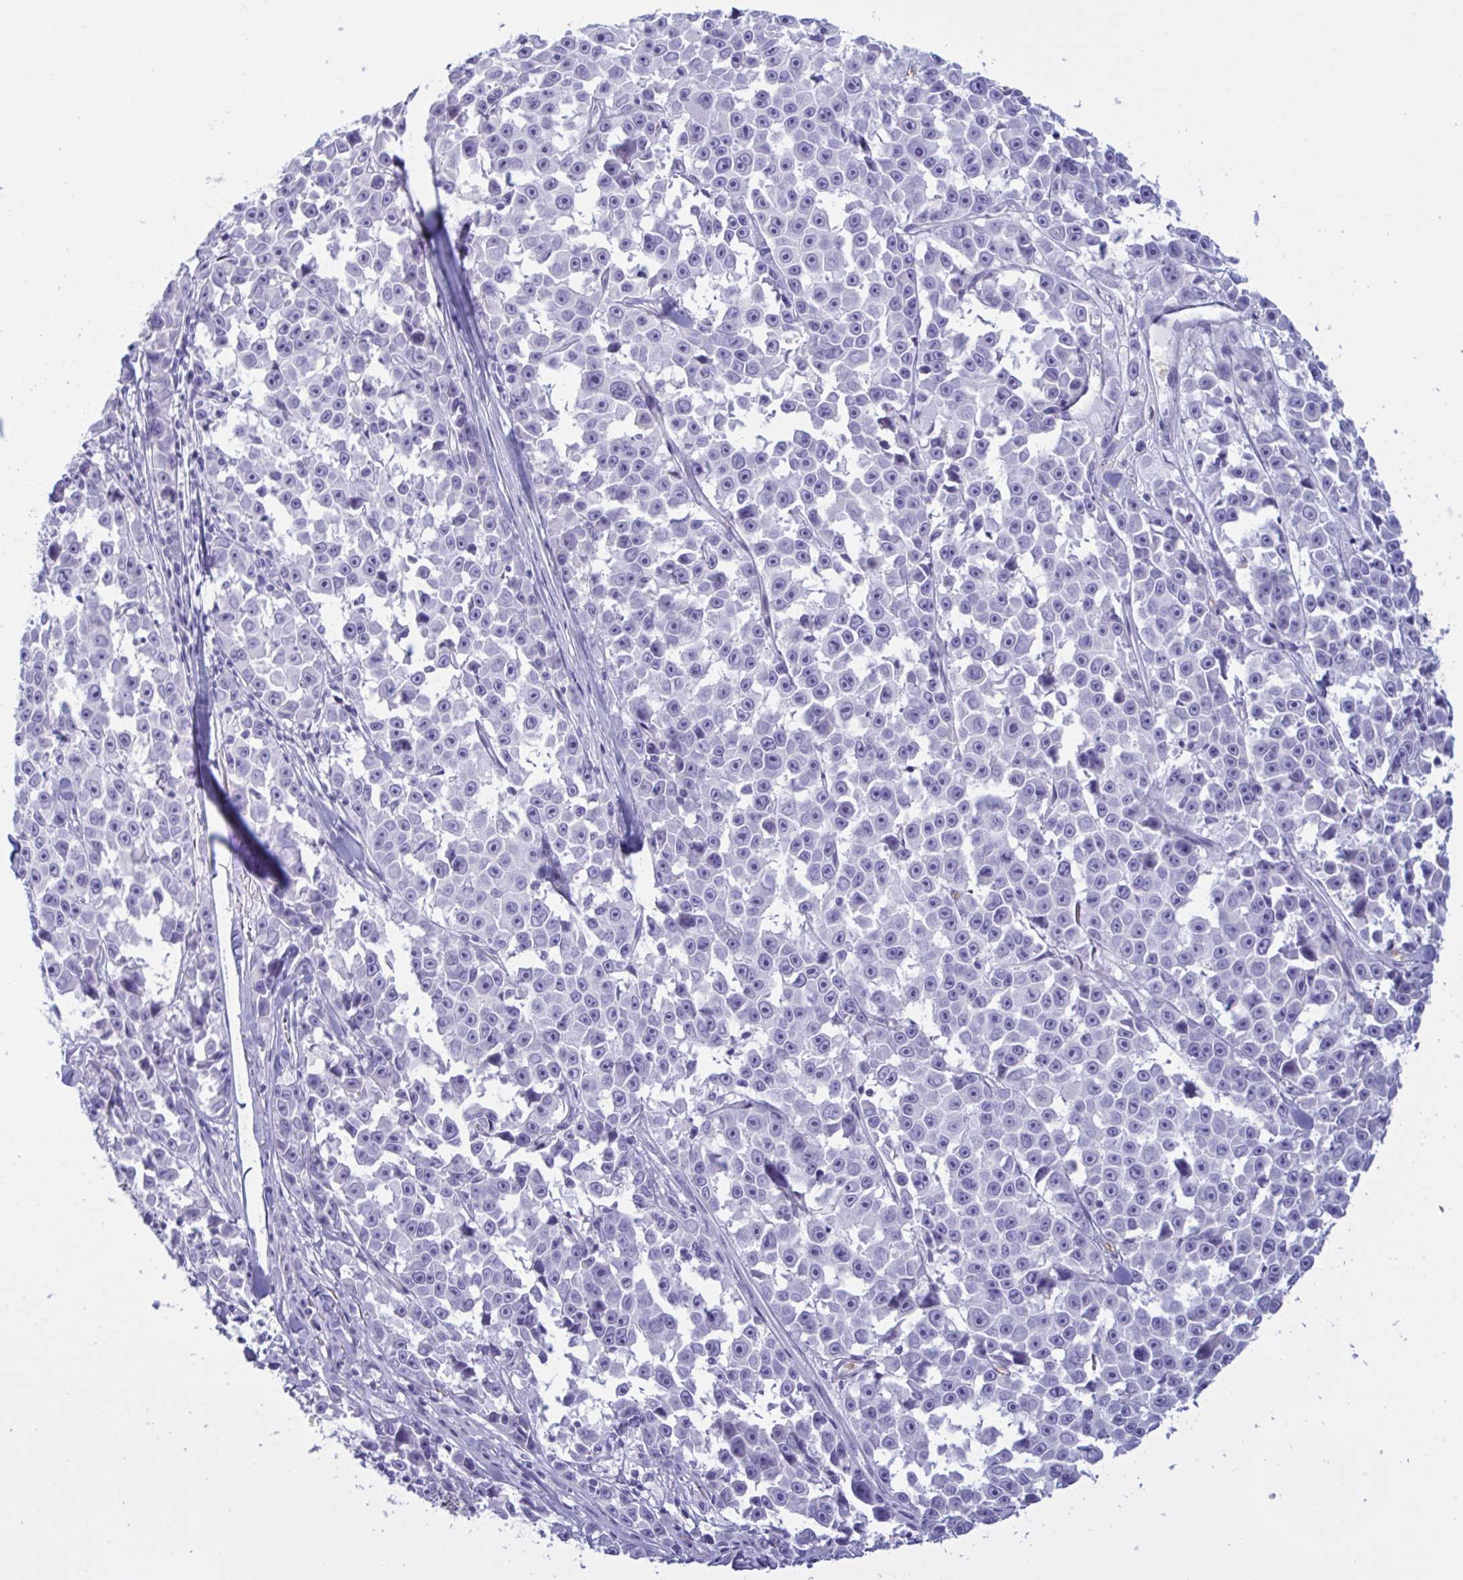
{"staining": {"intensity": "negative", "quantity": "none", "location": "none"}, "tissue": "melanoma", "cell_type": "Tumor cells", "image_type": "cancer", "snomed": [{"axis": "morphology", "description": "Malignant melanoma, NOS"}, {"axis": "topography", "description": "Skin"}], "caption": "Tumor cells show no significant expression in melanoma.", "gene": "SLC2A1", "patient": {"sex": "female", "age": 66}}